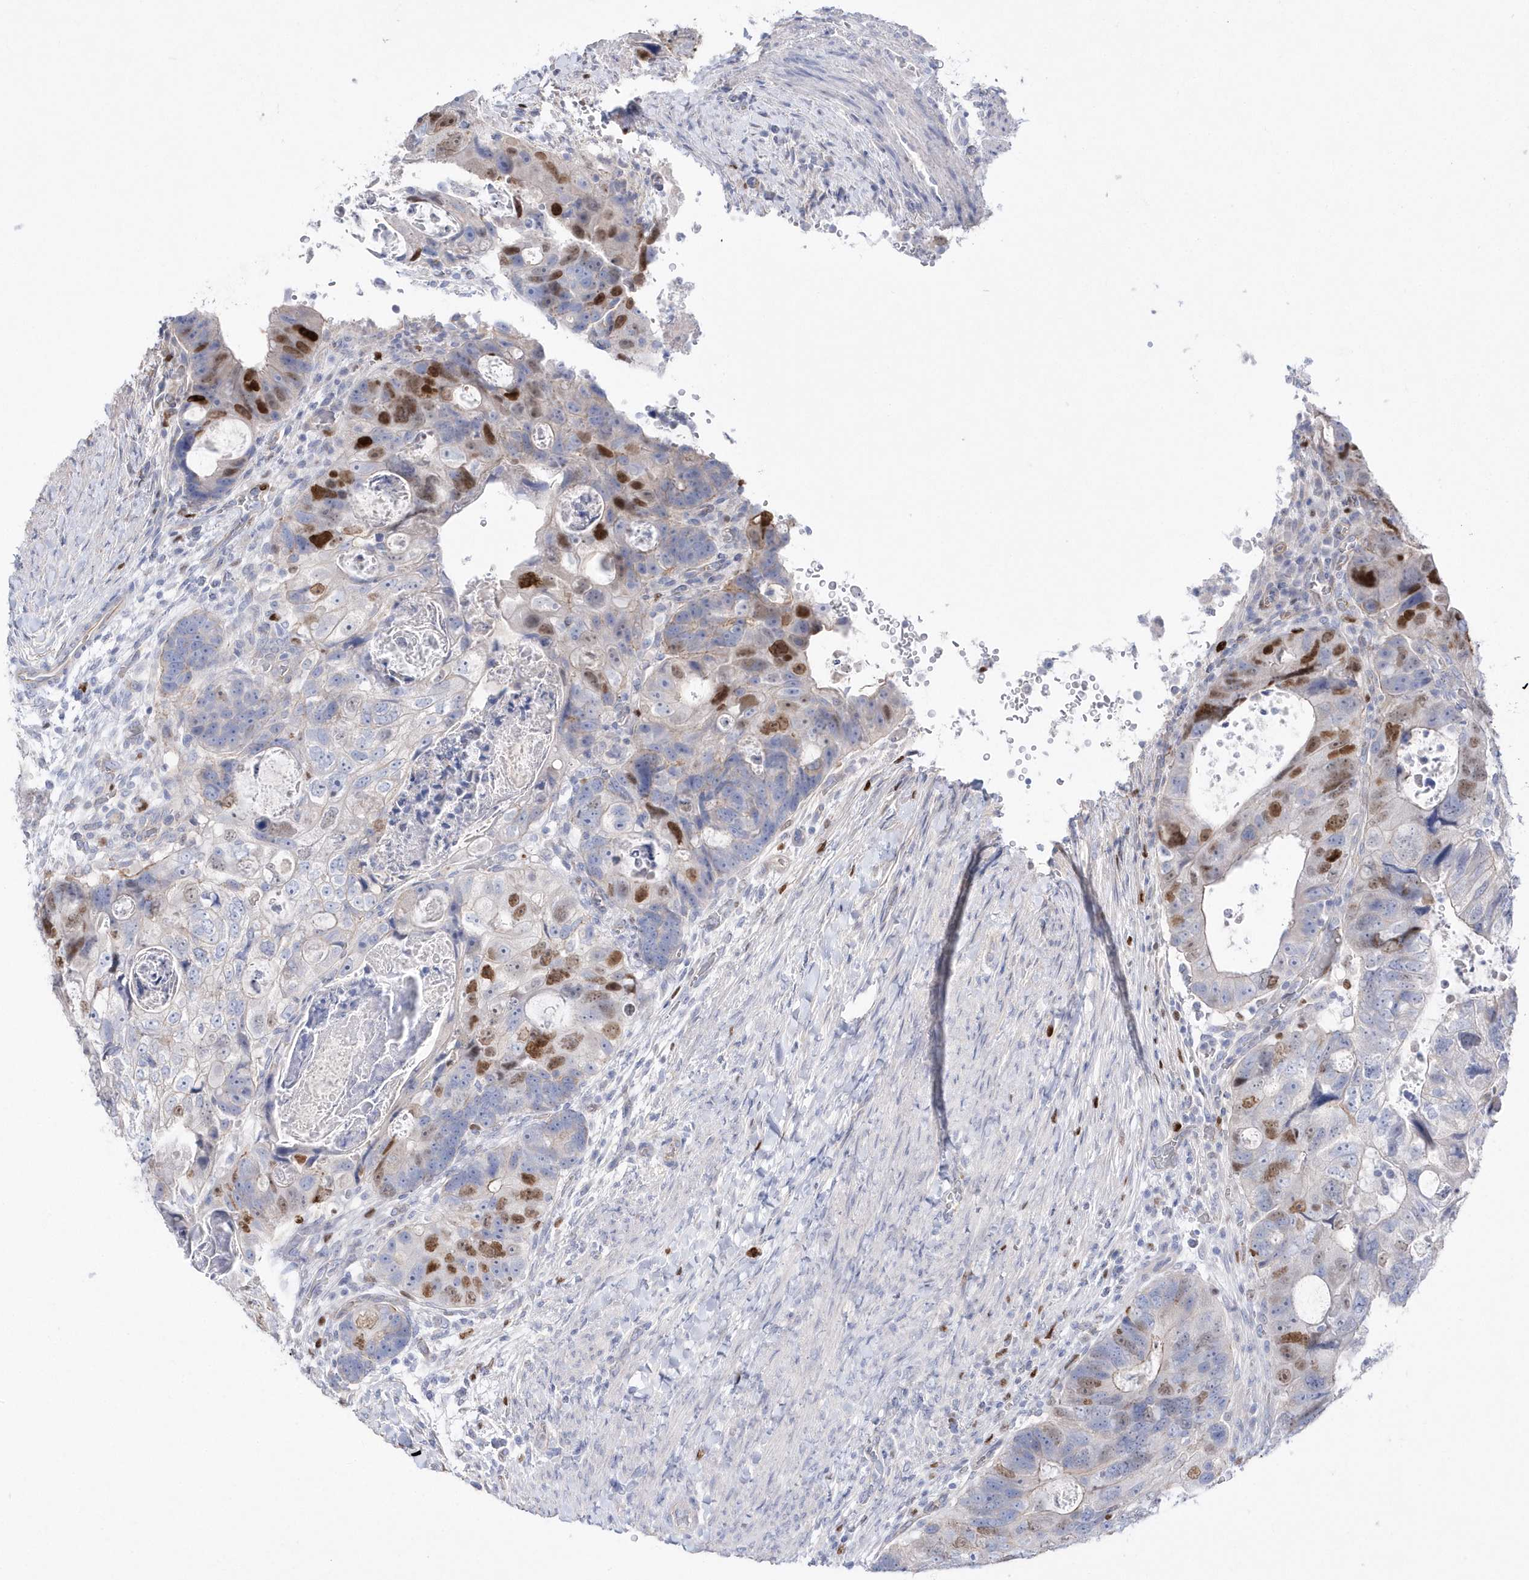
{"staining": {"intensity": "strong", "quantity": "25%-75%", "location": "nuclear"}, "tissue": "colorectal cancer", "cell_type": "Tumor cells", "image_type": "cancer", "snomed": [{"axis": "morphology", "description": "Adenocarcinoma, NOS"}, {"axis": "topography", "description": "Rectum"}], "caption": "Approximately 25%-75% of tumor cells in human colorectal cancer demonstrate strong nuclear protein staining as visualized by brown immunohistochemical staining.", "gene": "TMCO6", "patient": {"sex": "male", "age": 59}}